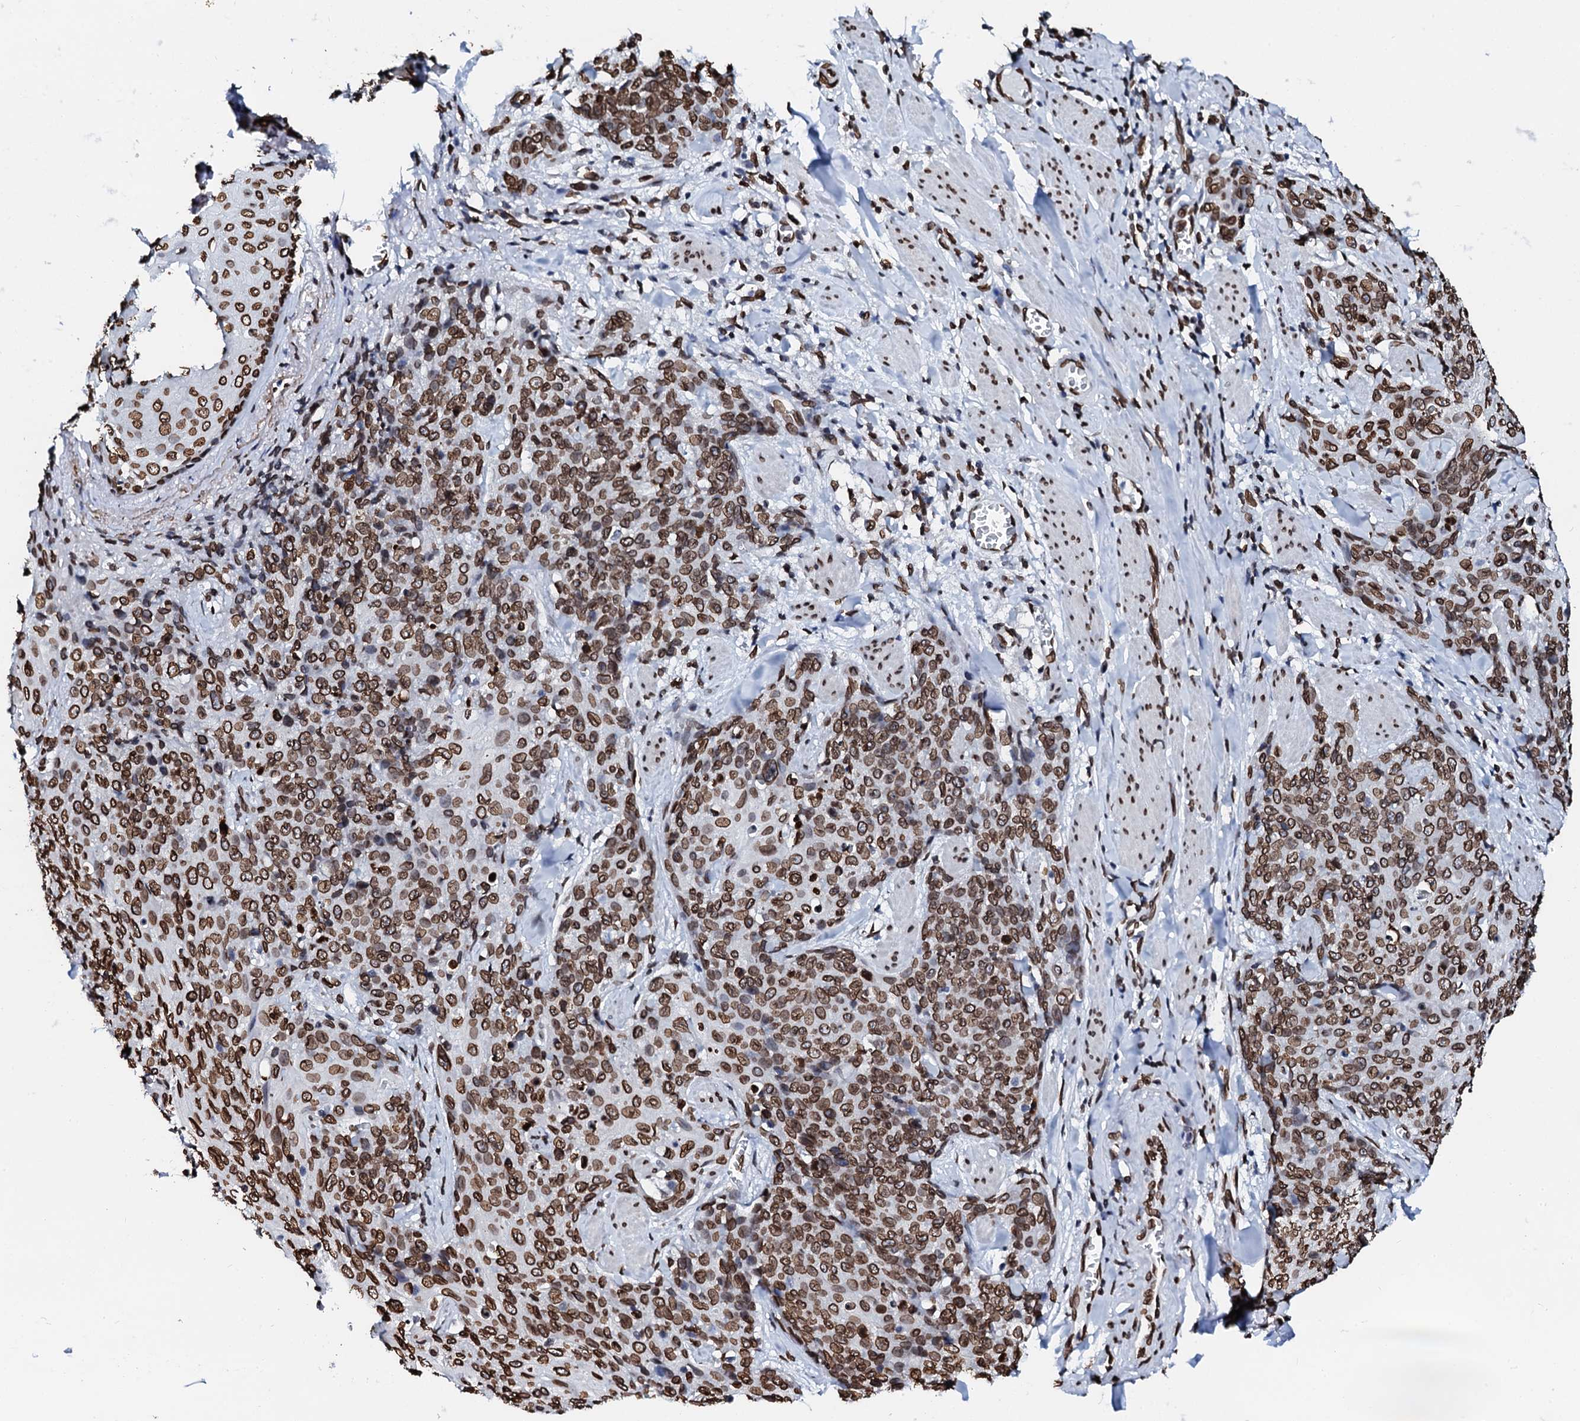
{"staining": {"intensity": "strong", "quantity": ">75%", "location": "cytoplasmic/membranous,nuclear"}, "tissue": "skin cancer", "cell_type": "Tumor cells", "image_type": "cancer", "snomed": [{"axis": "morphology", "description": "Squamous cell carcinoma, NOS"}, {"axis": "topography", "description": "Skin"}, {"axis": "topography", "description": "Vulva"}], "caption": "Human squamous cell carcinoma (skin) stained with a protein marker shows strong staining in tumor cells.", "gene": "KATNAL2", "patient": {"sex": "female", "age": 85}}